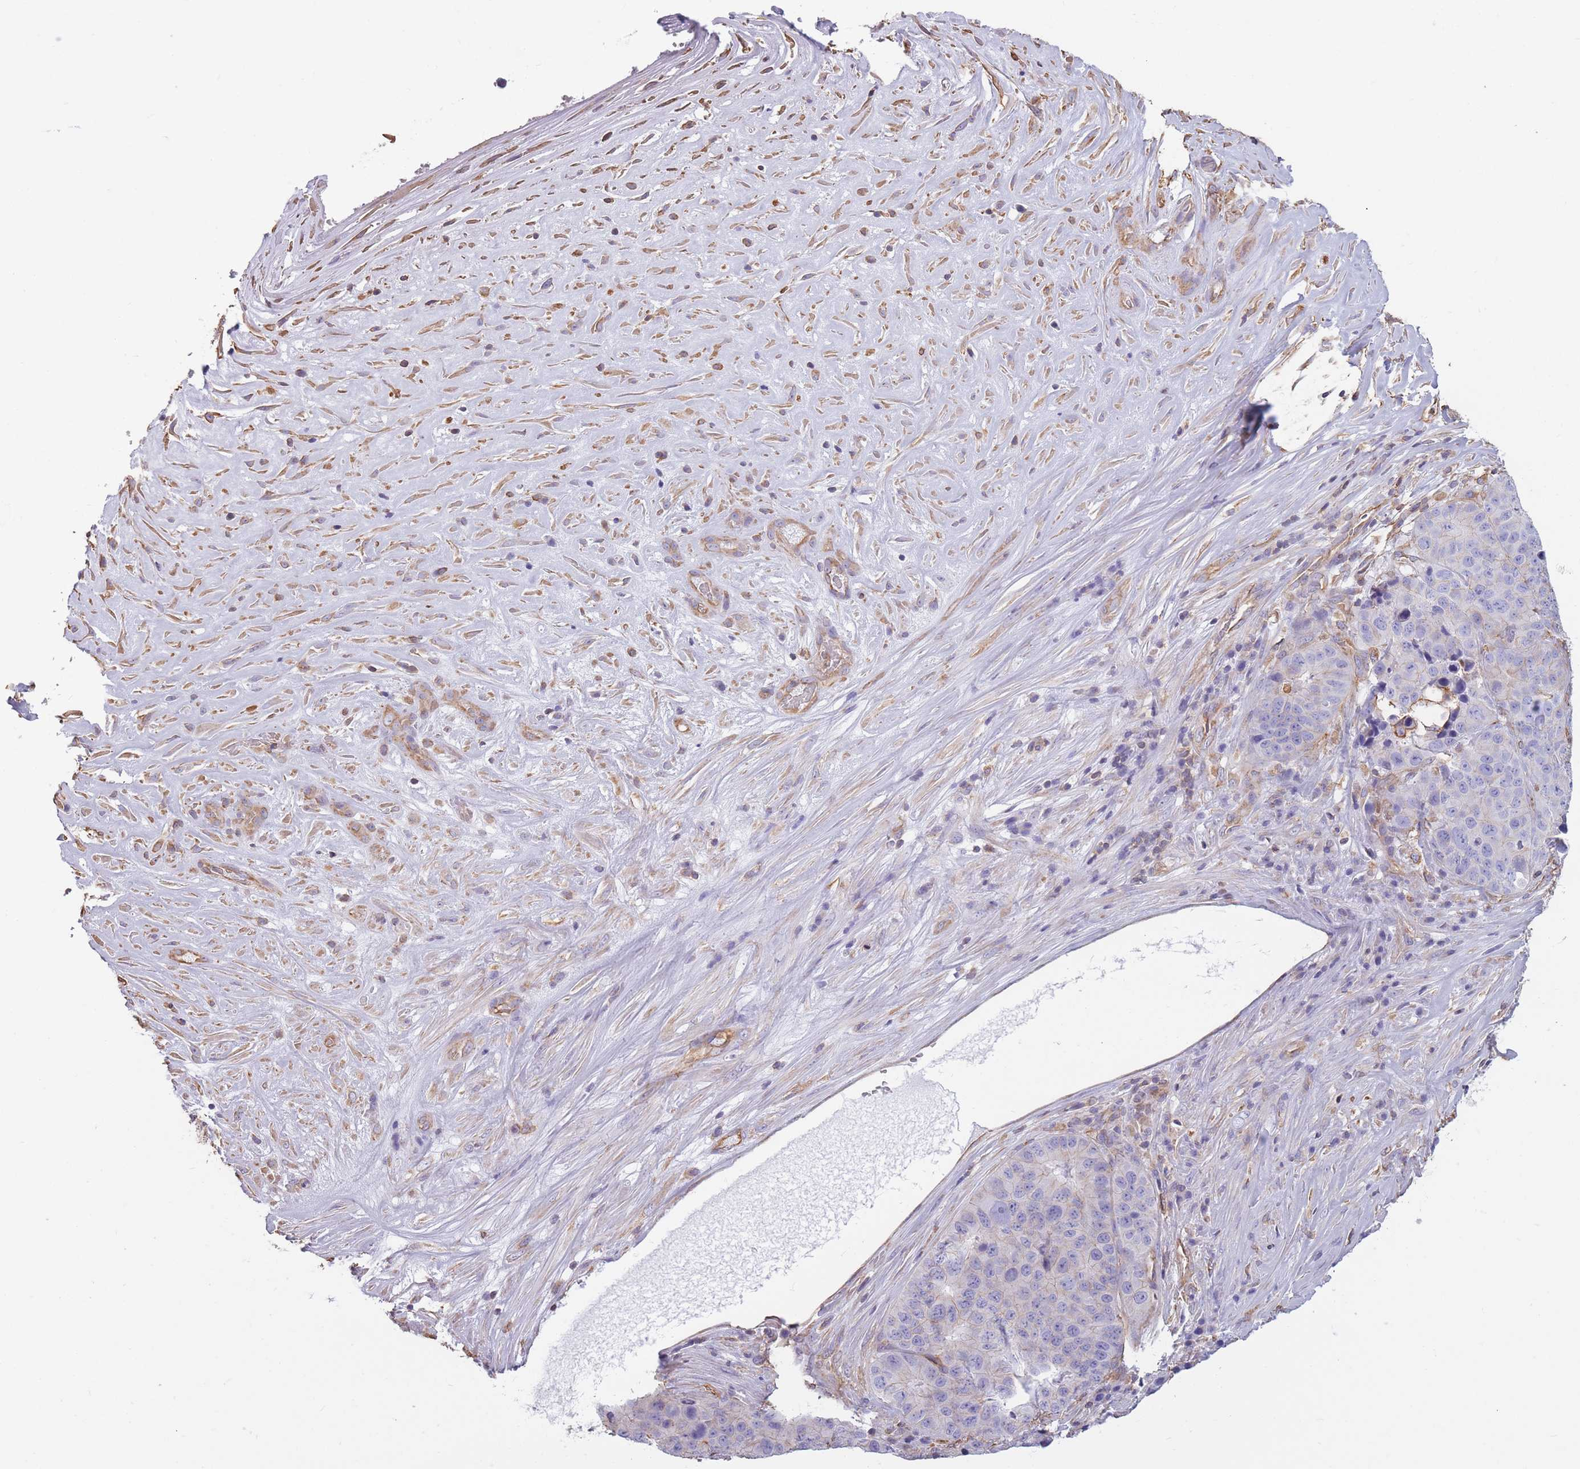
{"staining": {"intensity": "negative", "quantity": "none", "location": "none"}, "tissue": "stomach cancer", "cell_type": "Tumor cells", "image_type": "cancer", "snomed": [{"axis": "morphology", "description": "Adenocarcinoma, NOS"}, {"axis": "topography", "description": "Stomach"}], "caption": "Tumor cells are negative for brown protein staining in stomach cancer (adenocarcinoma).", "gene": "ADD1", "patient": {"sex": "male", "age": 71}}